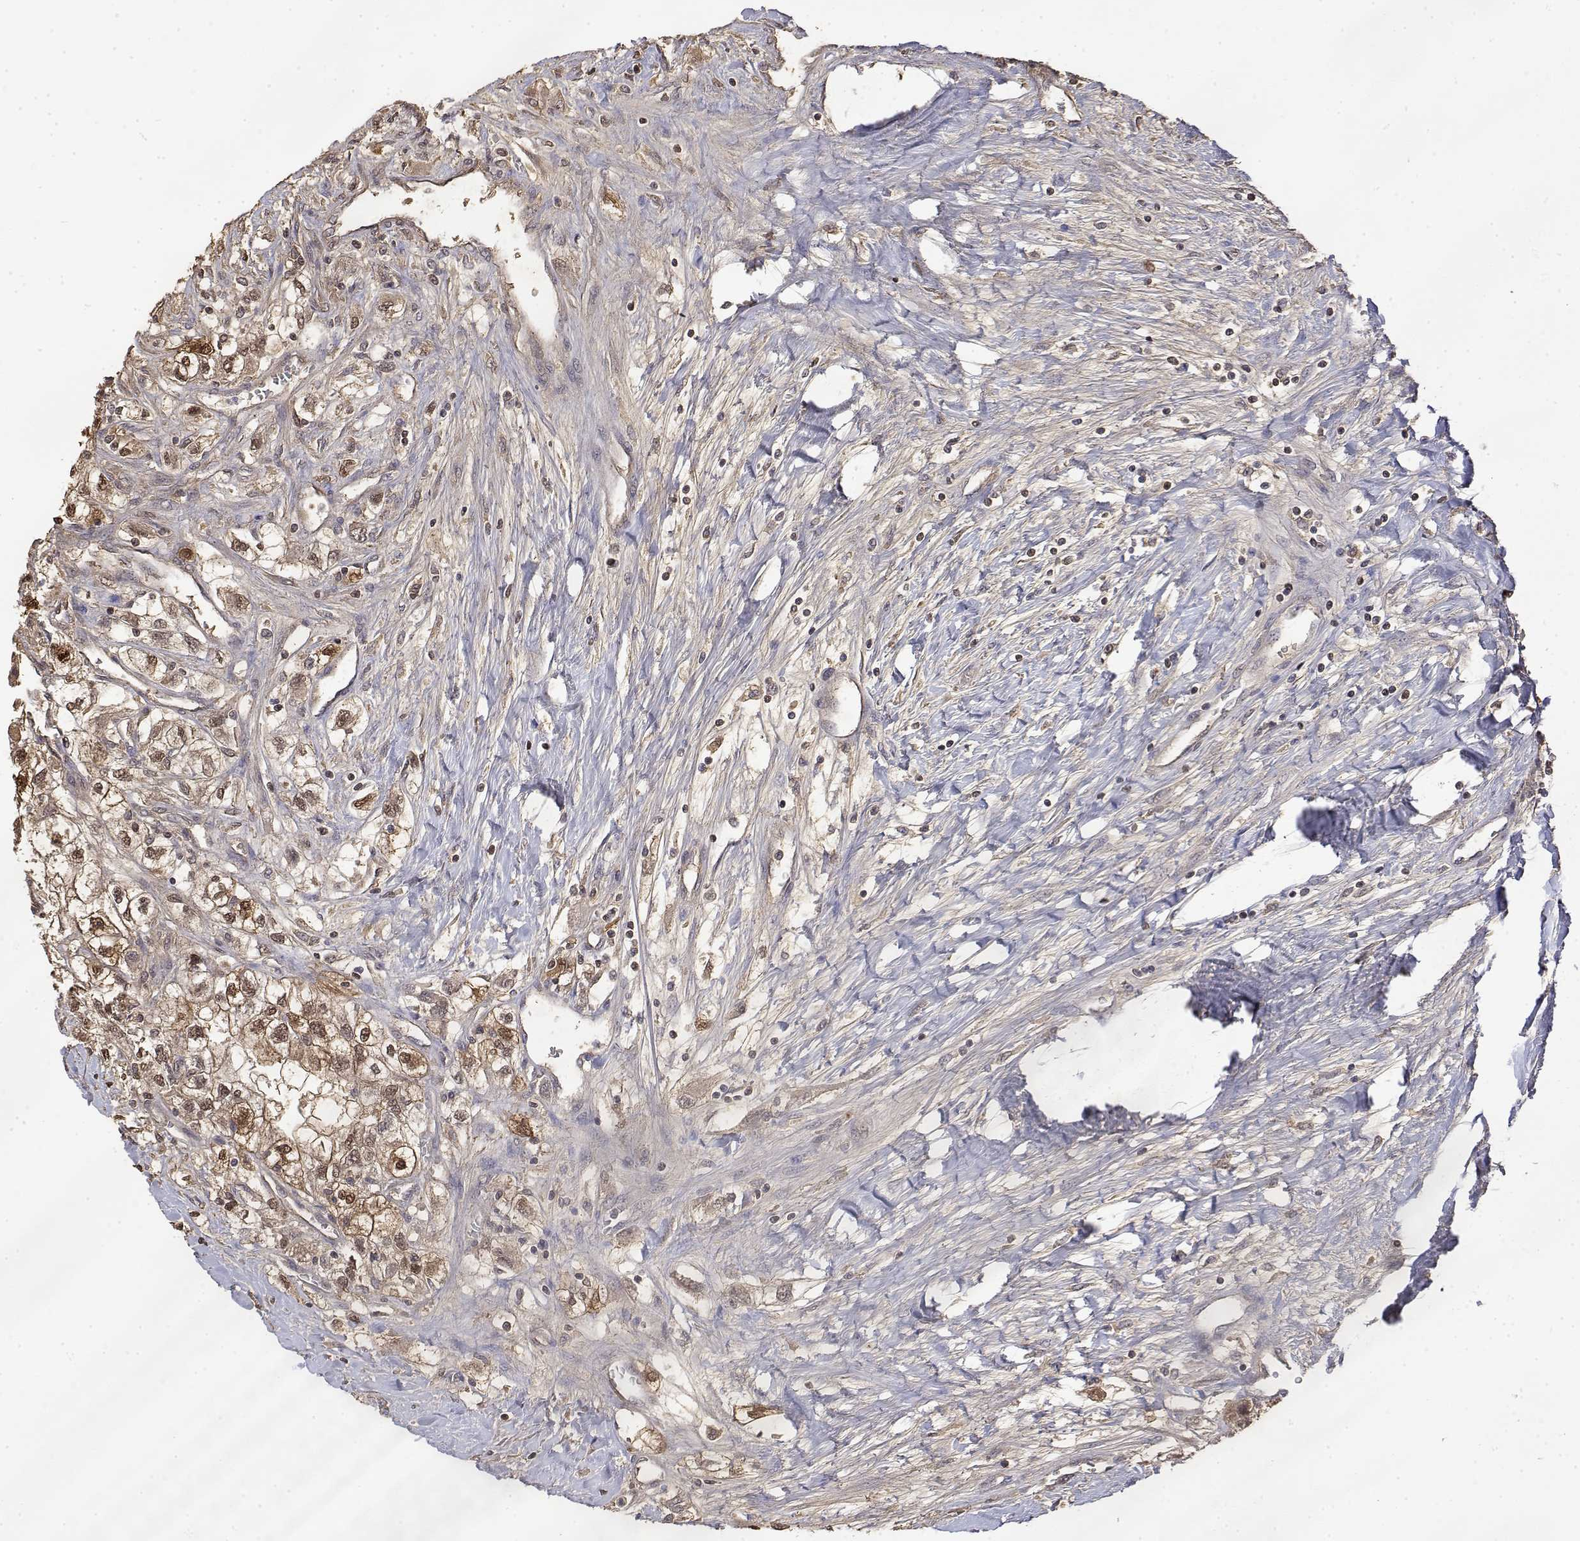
{"staining": {"intensity": "moderate", "quantity": ">75%", "location": "cytoplasmic/membranous,nuclear"}, "tissue": "renal cancer", "cell_type": "Tumor cells", "image_type": "cancer", "snomed": [{"axis": "morphology", "description": "Adenocarcinoma, NOS"}, {"axis": "topography", "description": "Kidney"}], "caption": "Renal cancer (adenocarcinoma) tissue displays moderate cytoplasmic/membranous and nuclear expression in approximately >75% of tumor cells, visualized by immunohistochemistry. (Brightfield microscopy of DAB IHC at high magnification).", "gene": "TPI1", "patient": {"sex": "male", "age": 59}}